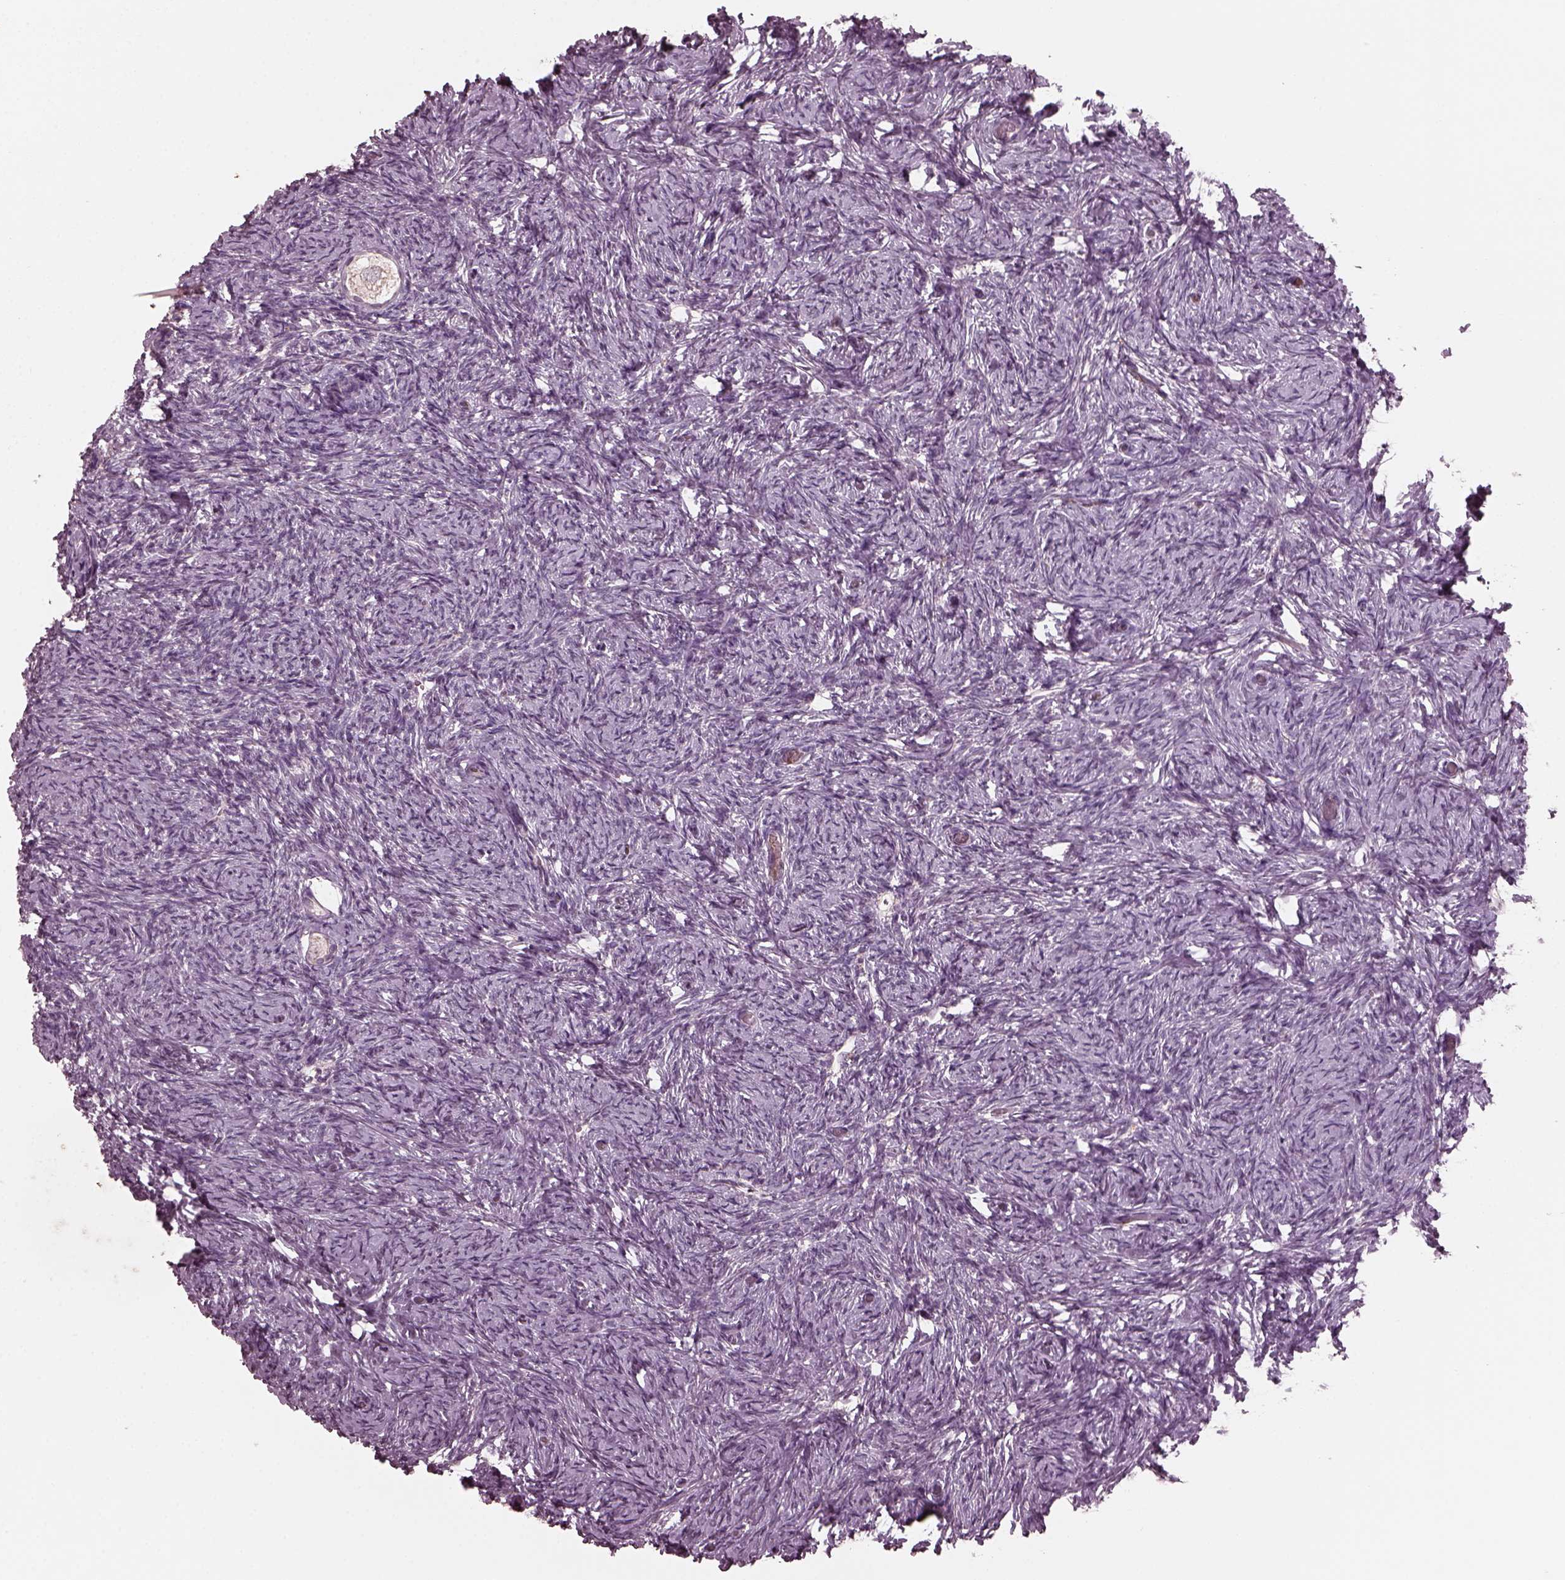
{"staining": {"intensity": "negative", "quantity": "none", "location": "none"}, "tissue": "ovary", "cell_type": "Follicle cells", "image_type": "normal", "snomed": [{"axis": "morphology", "description": "Normal tissue, NOS"}, {"axis": "topography", "description": "Ovary"}], "caption": "An IHC micrograph of unremarkable ovary is shown. There is no staining in follicle cells of ovary. (Stains: DAB immunohistochemistry (IHC) with hematoxylin counter stain, Microscopy: brightfield microscopy at high magnification).", "gene": "PORCN", "patient": {"sex": "female", "age": 39}}